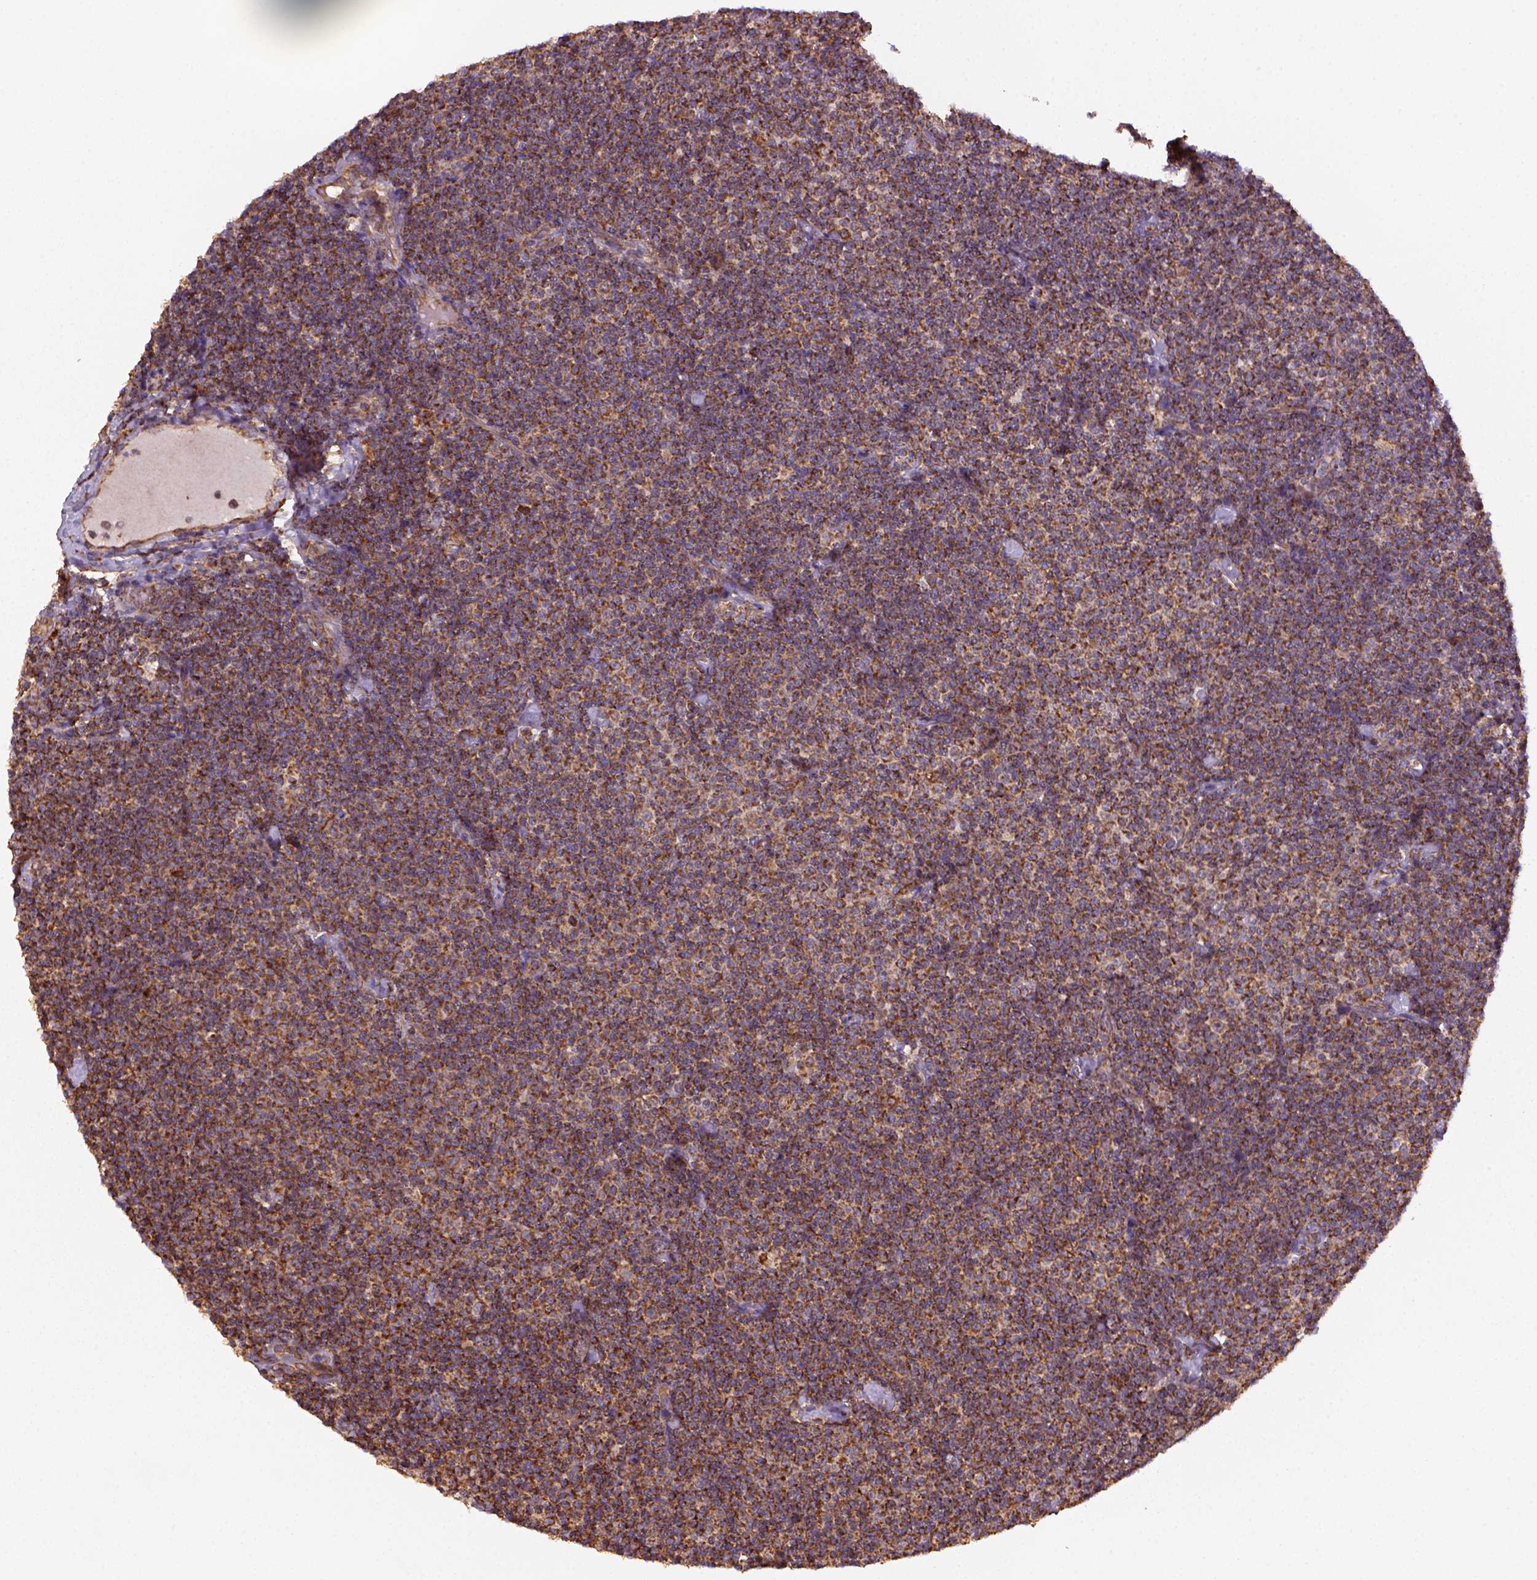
{"staining": {"intensity": "strong", "quantity": ">75%", "location": "cytoplasmic/membranous"}, "tissue": "lymphoma", "cell_type": "Tumor cells", "image_type": "cancer", "snomed": [{"axis": "morphology", "description": "Malignant lymphoma, non-Hodgkin's type, Low grade"}, {"axis": "topography", "description": "Lymph node"}], "caption": "Immunohistochemical staining of malignant lymphoma, non-Hodgkin's type (low-grade) demonstrates high levels of strong cytoplasmic/membranous protein expression in approximately >75% of tumor cells. (IHC, brightfield microscopy, high magnification).", "gene": "MAPK8IP3", "patient": {"sex": "male", "age": 81}}